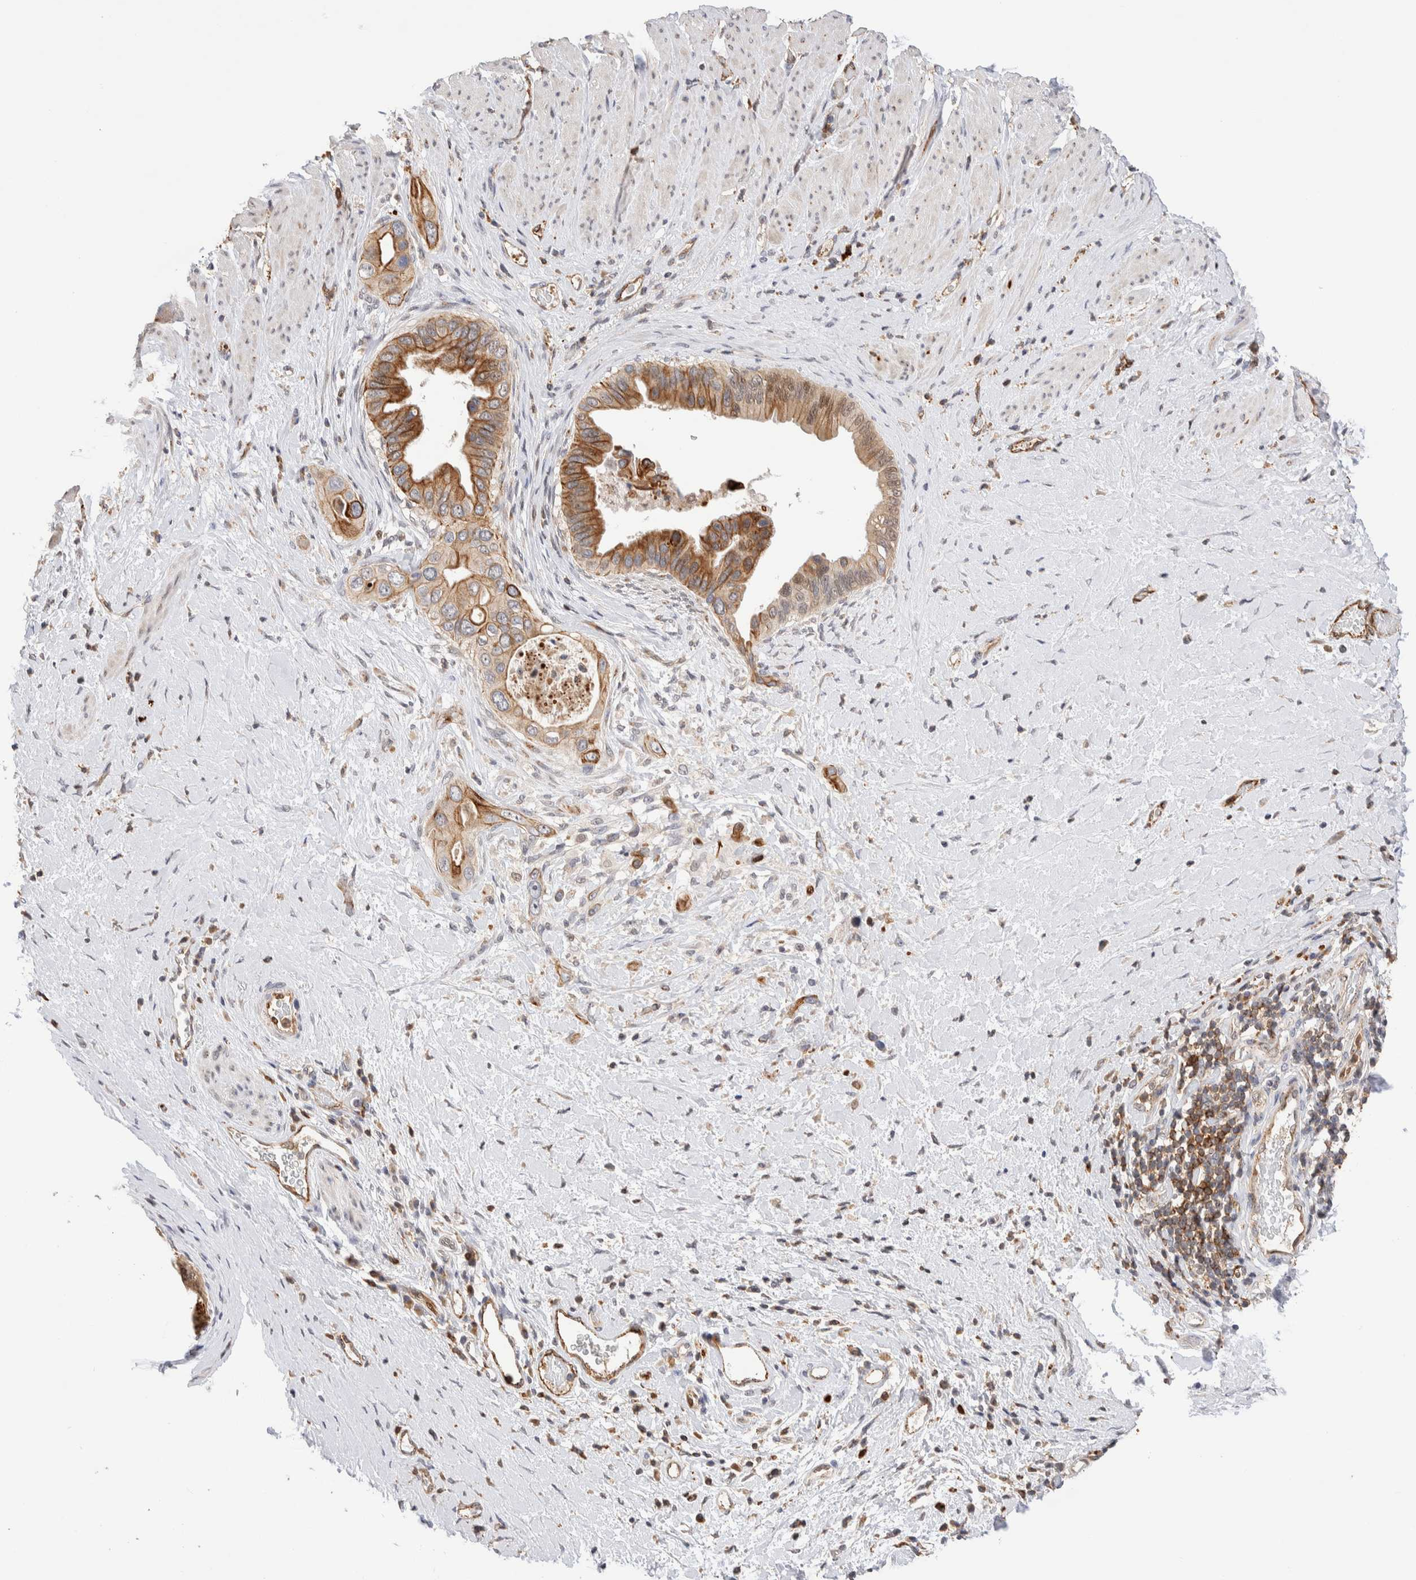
{"staining": {"intensity": "moderate", "quantity": "25%-75%", "location": "cytoplasmic/membranous"}, "tissue": "pancreatic cancer", "cell_type": "Tumor cells", "image_type": "cancer", "snomed": [{"axis": "morphology", "description": "Adenocarcinoma, NOS"}, {"axis": "topography", "description": "Pancreas"}], "caption": "This is an image of immunohistochemistry staining of pancreatic cancer, which shows moderate expression in the cytoplasmic/membranous of tumor cells.", "gene": "NSMAF", "patient": {"sex": "female", "age": 56}}